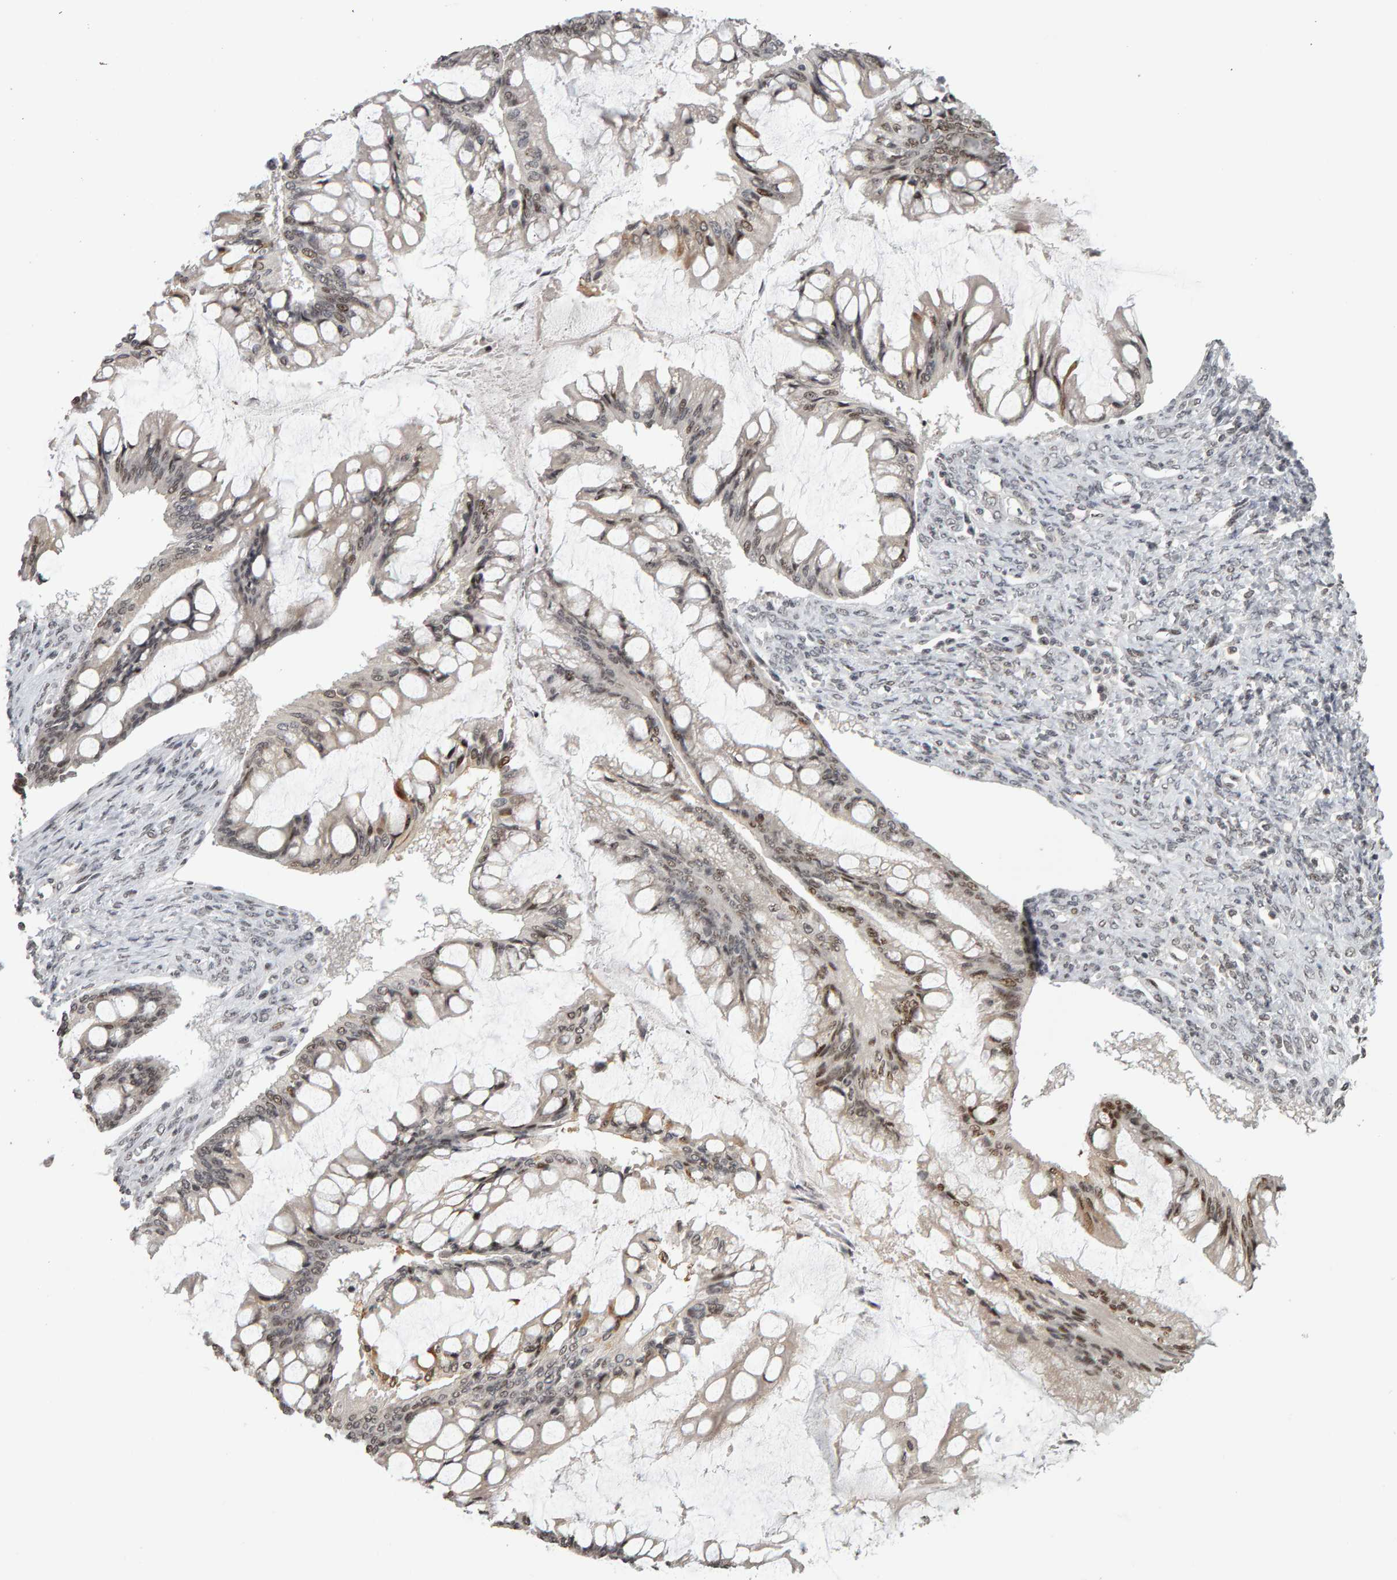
{"staining": {"intensity": "strong", "quantity": "25%-75%", "location": "nuclear"}, "tissue": "ovarian cancer", "cell_type": "Tumor cells", "image_type": "cancer", "snomed": [{"axis": "morphology", "description": "Cystadenocarcinoma, mucinous, NOS"}, {"axis": "topography", "description": "Ovary"}], "caption": "This is an image of IHC staining of ovarian mucinous cystadenocarcinoma, which shows strong expression in the nuclear of tumor cells.", "gene": "TRAM1", "patient": {"sex": "female", "age": 73}}